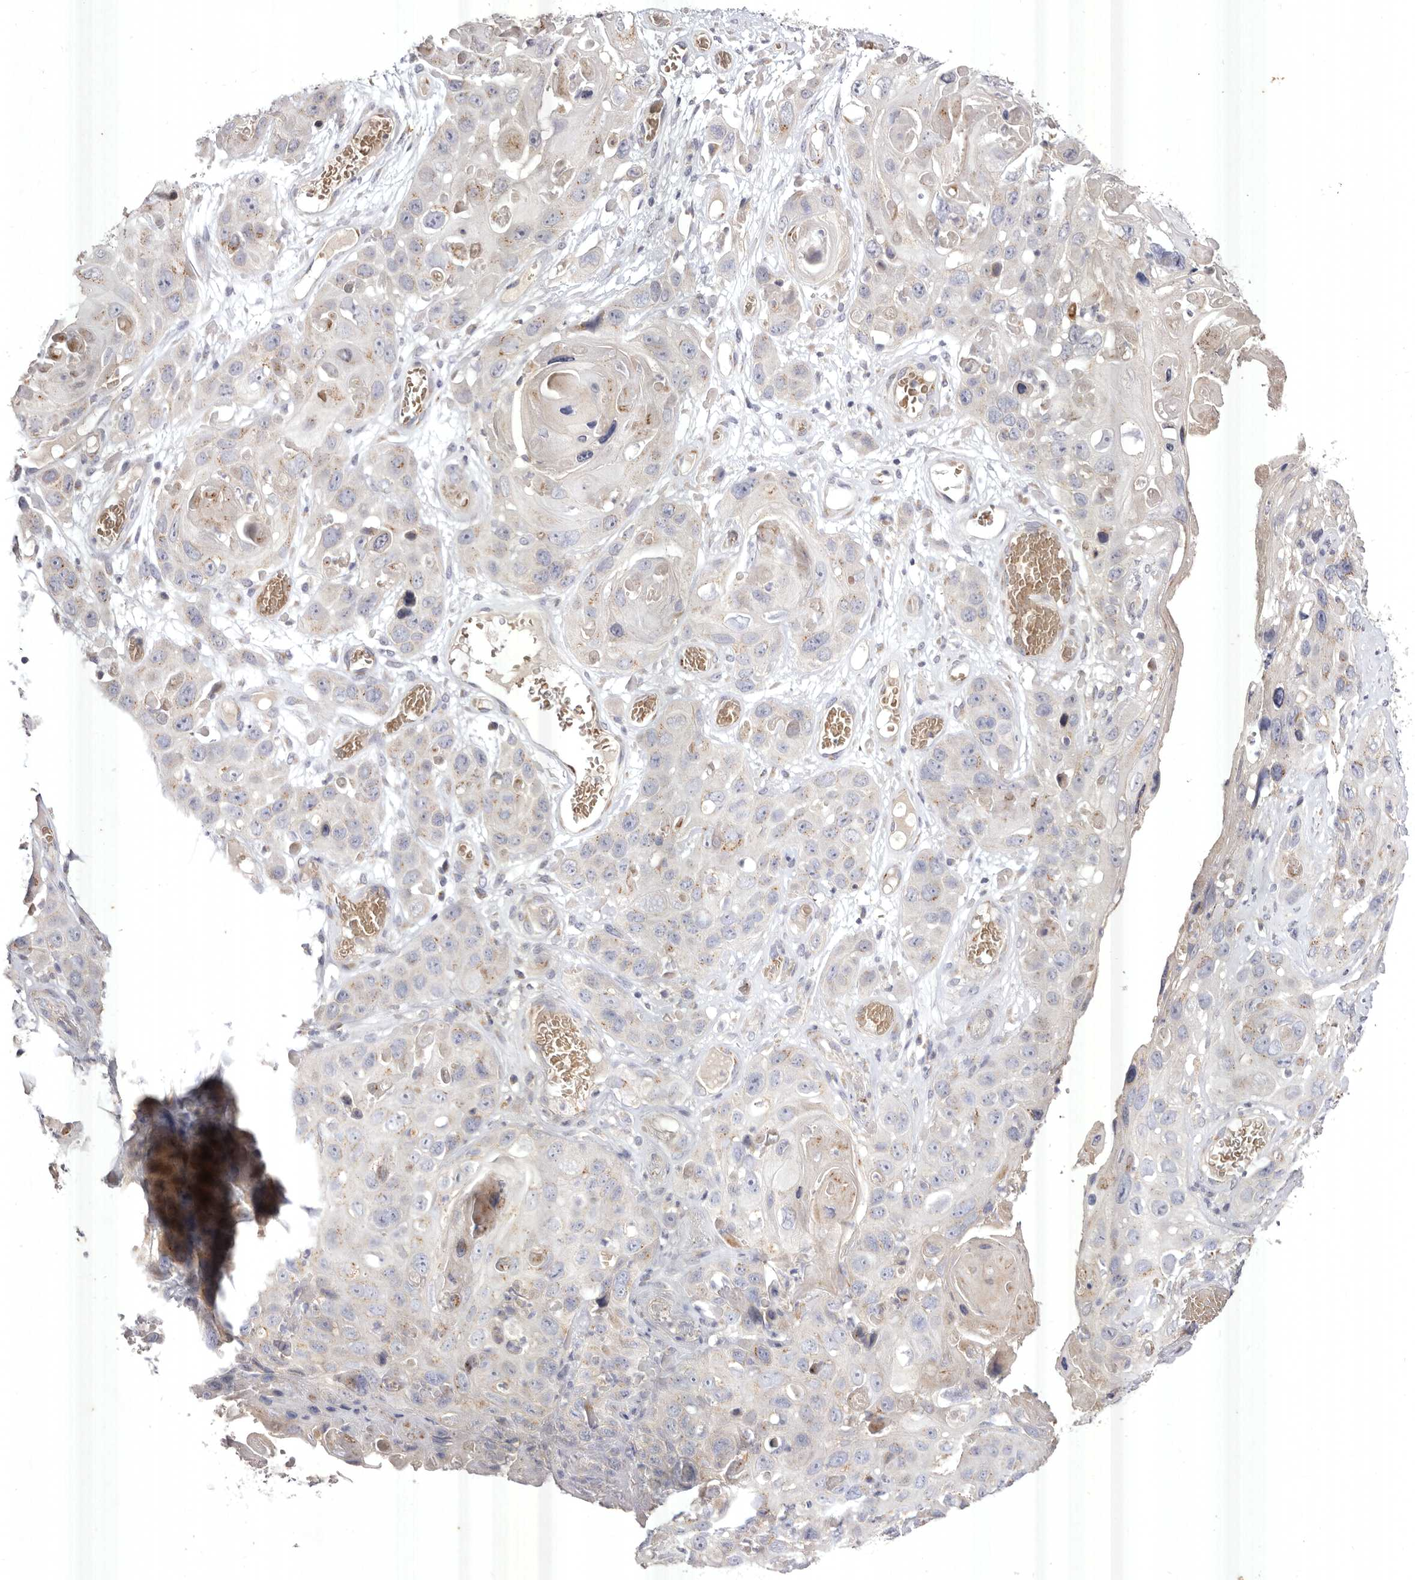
{"staining": {"intensity": "weak", "quantity": "<25%", "location": "cytoplasmic/membranous"}, "tissue": "skin cancer", "cell_type": "Tumor cells", "image_type": "cancer", "snomed": [{"axis": "morphology", "description": "Squamous cell carcinoma, NOS"}, {"axis": "topography", "description": "Skin"}], "caption": "Immunohistochemistry image of squamous cell carcinoma (skin) stained for a protein (brown), which reveals no expression in tumor cells.", "gene": "USP24", "patient": {"sex": "male", "age": 55}}